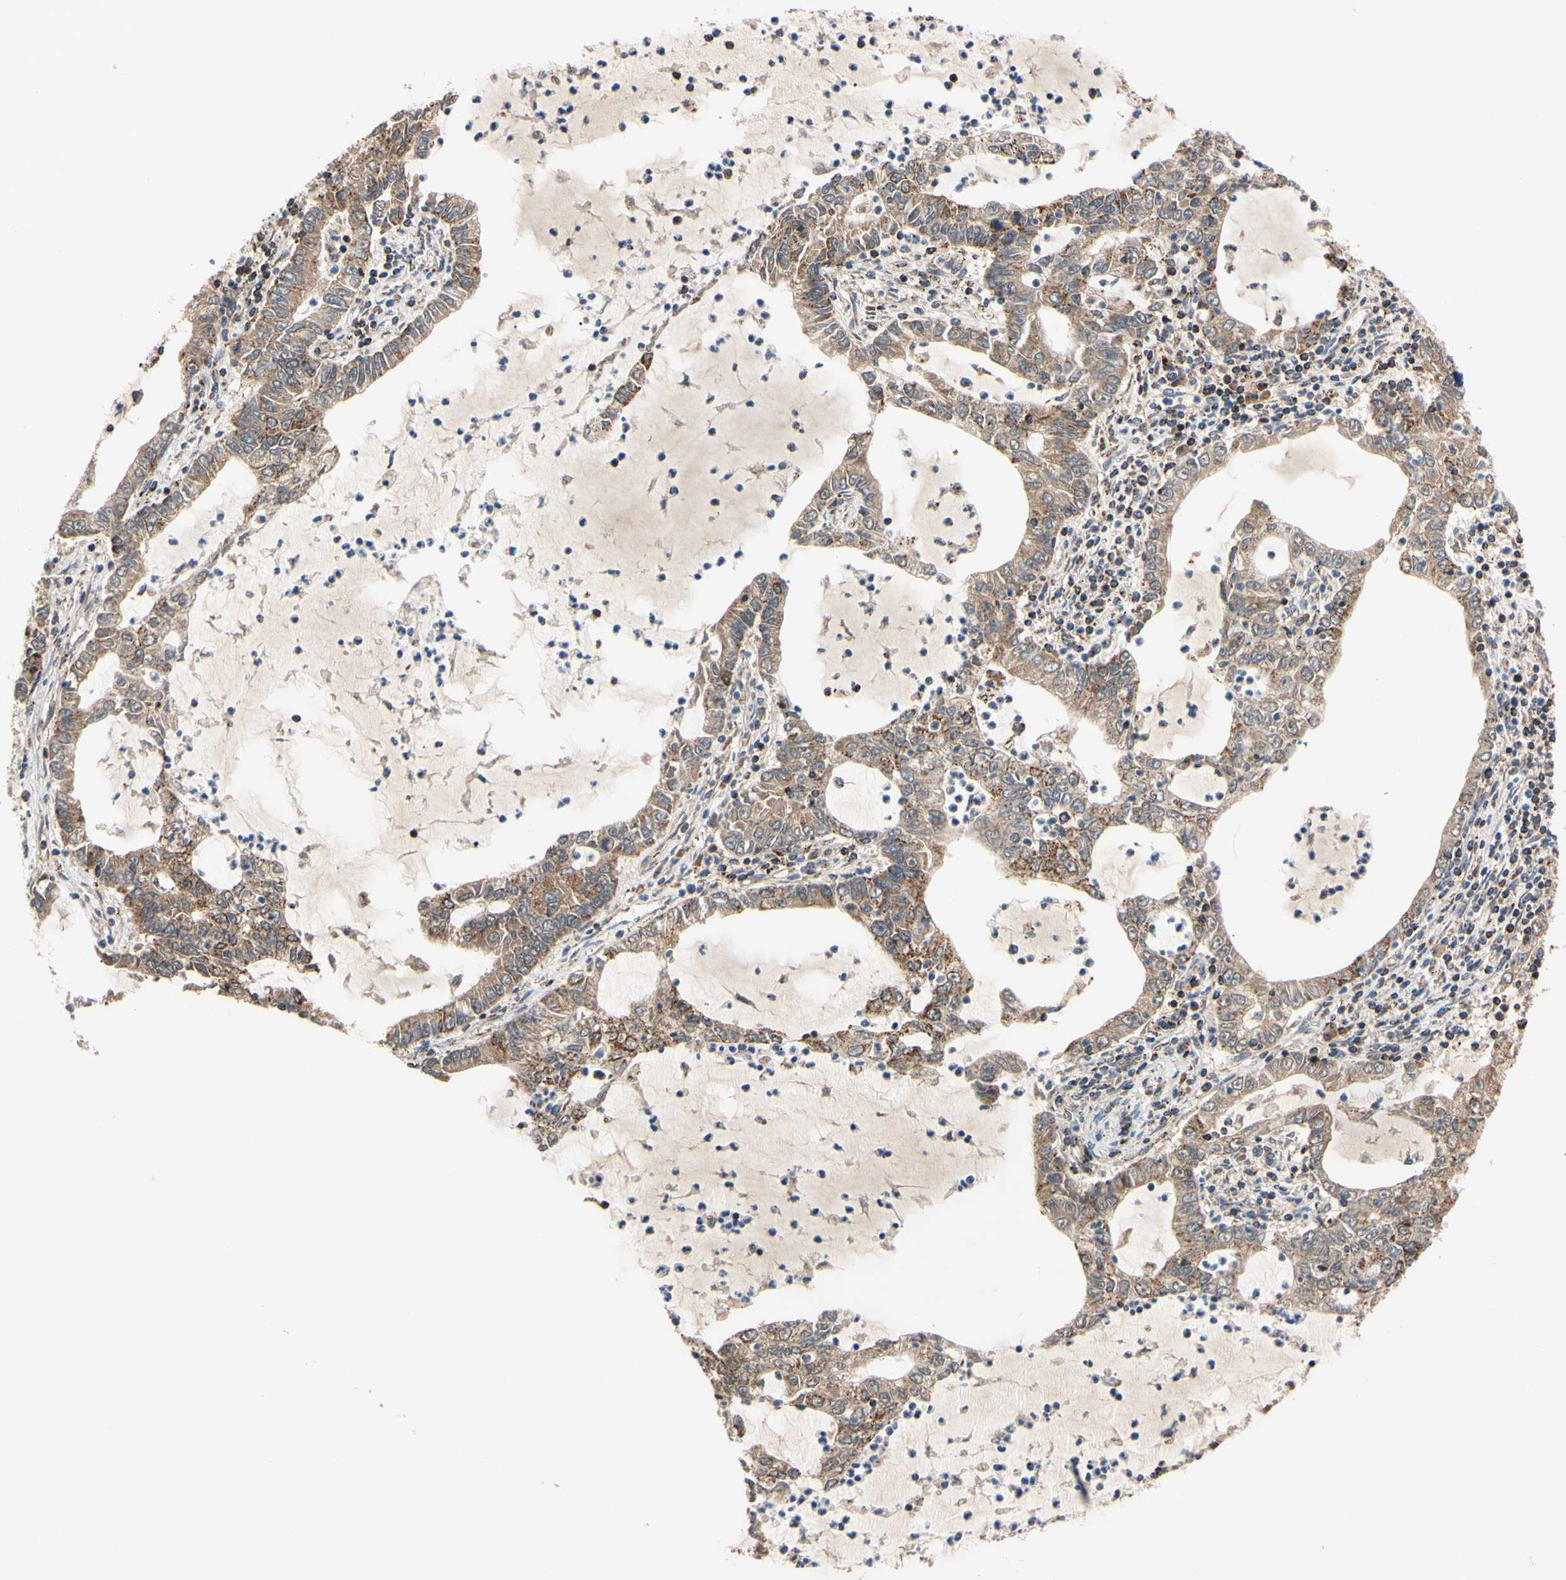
{"staining": {"intensity": "moderate", "quantity": ">75%", "location": "cytoplasmic/membranous"}, "tissue": "lung cancer", "cell_type": "Tumor cells", "image_type": "cancer", "snomed": [{"axis": "morphology", "description": "Adenocarcinoma, NOS"}, {"axis": "topography", "description": "Lung"}], "caption": "Adenocarcinoma (lung) tissue shows moderate cytoplasmic/membranous positivity in approximately >75% of tumor cells (DAB (3,3'-diaminobenzidine) = brown stain, brightfield microscopy at high magnification).", "gene": "CLPP", "patient": {"sex": "female", "age": 51}}